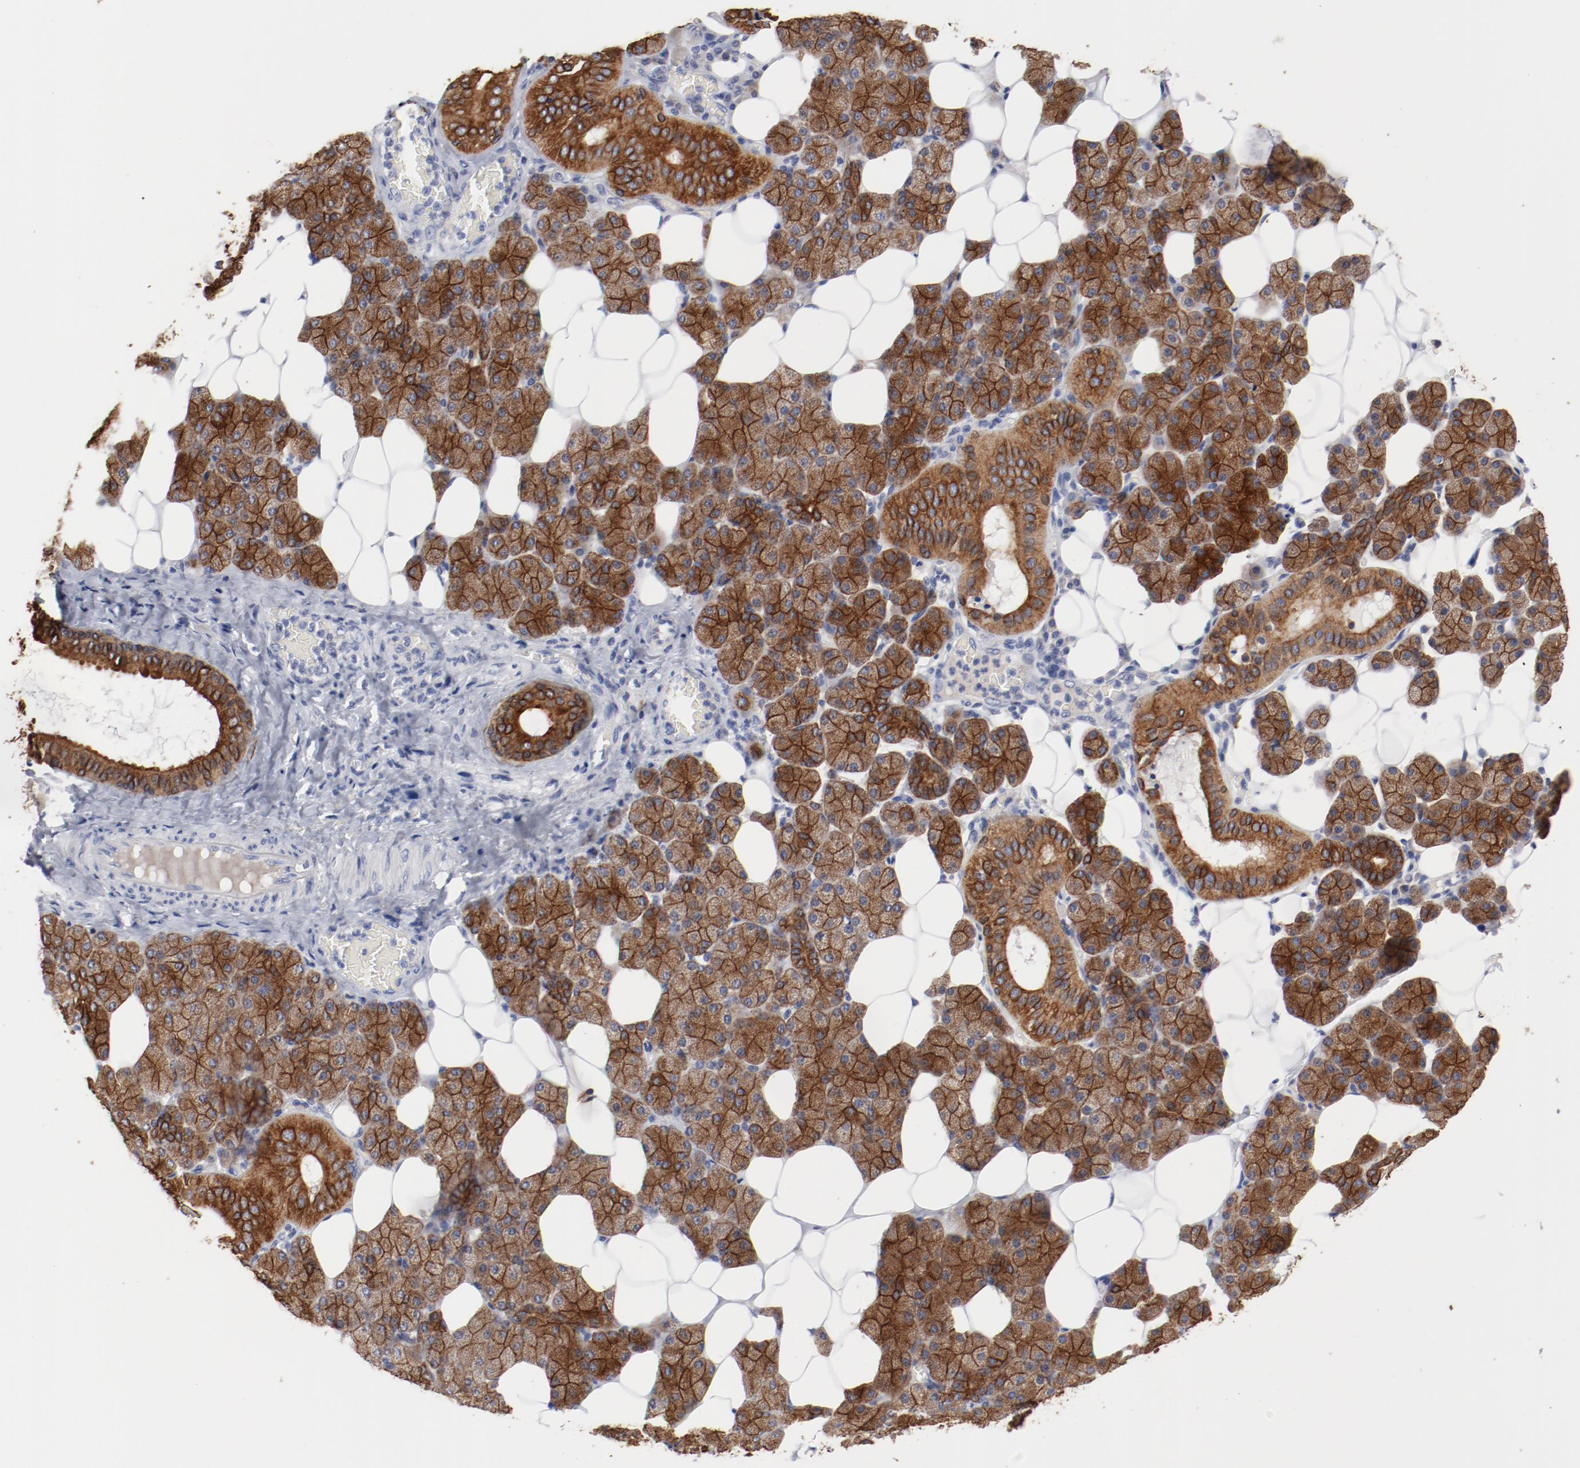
{"staining": {"intensity": "moderate", "quantity": ">75%", "location": "cytoplasmic/membranous"}, "tissue": "salivary gland", "cell_type": "Glandular cells", "image_type": "normal", "snomed": [{"axis": "morphology", "description": "Normal tissue, NOS"}, {"axis": "topography", "description": "Lymph node"}, {"axis": "topography", "description": "Salivary gland"}], "caption": "Immunohistochemical staining of benign human salivary gland exhibits moderate cytoplasmic/membranous protein staining in approximately >75% of glandular cells. The protein of interest is stained brown, and the nuclei are stained in blue (DAB (3,3'-diaminobenzidine) IHC with brightfield microscopy, high magnification).", "gene": "TSPAN6", "patient": {"sex": "male", "age": 8}}